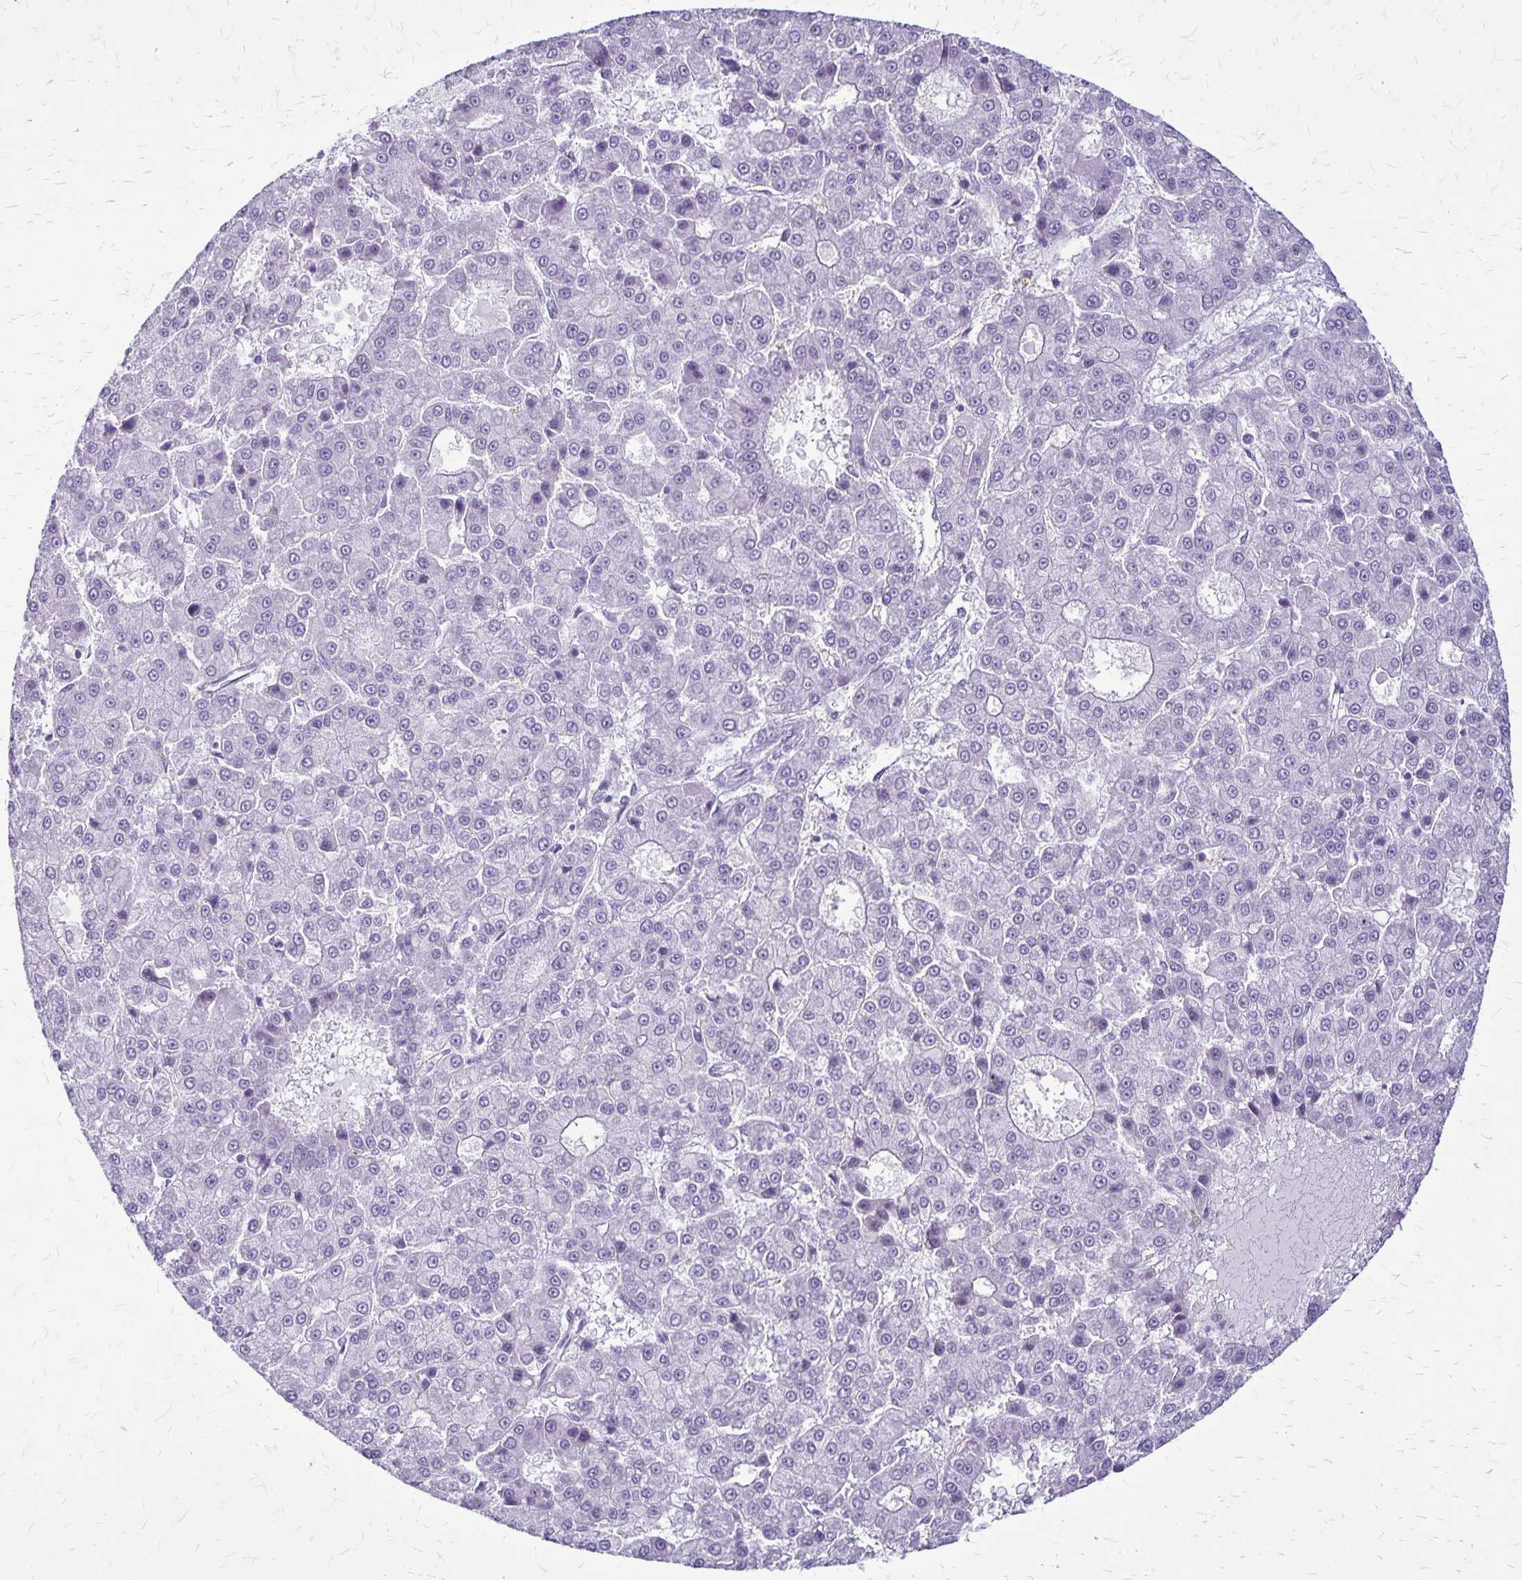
{"staining": {"intensity": "negative", "quantity": "none", "location": "none"}, "tissue": "liver cancer", "cell_type": "Tumor cells", "image_type": "cancer", "snomed": [{"axis": "morphology", "description": "Carcinoma, Hepatocellular, NOS"}, {"axis": "topography", "description": "Liver"}], "caption": "The immunohistochemistry histopathology image has no significant expression in tumor cells of liver hepatocellular carcinoma tissue.", "gene": "GP9", "patient": {"sex": "male", "age": 70}}